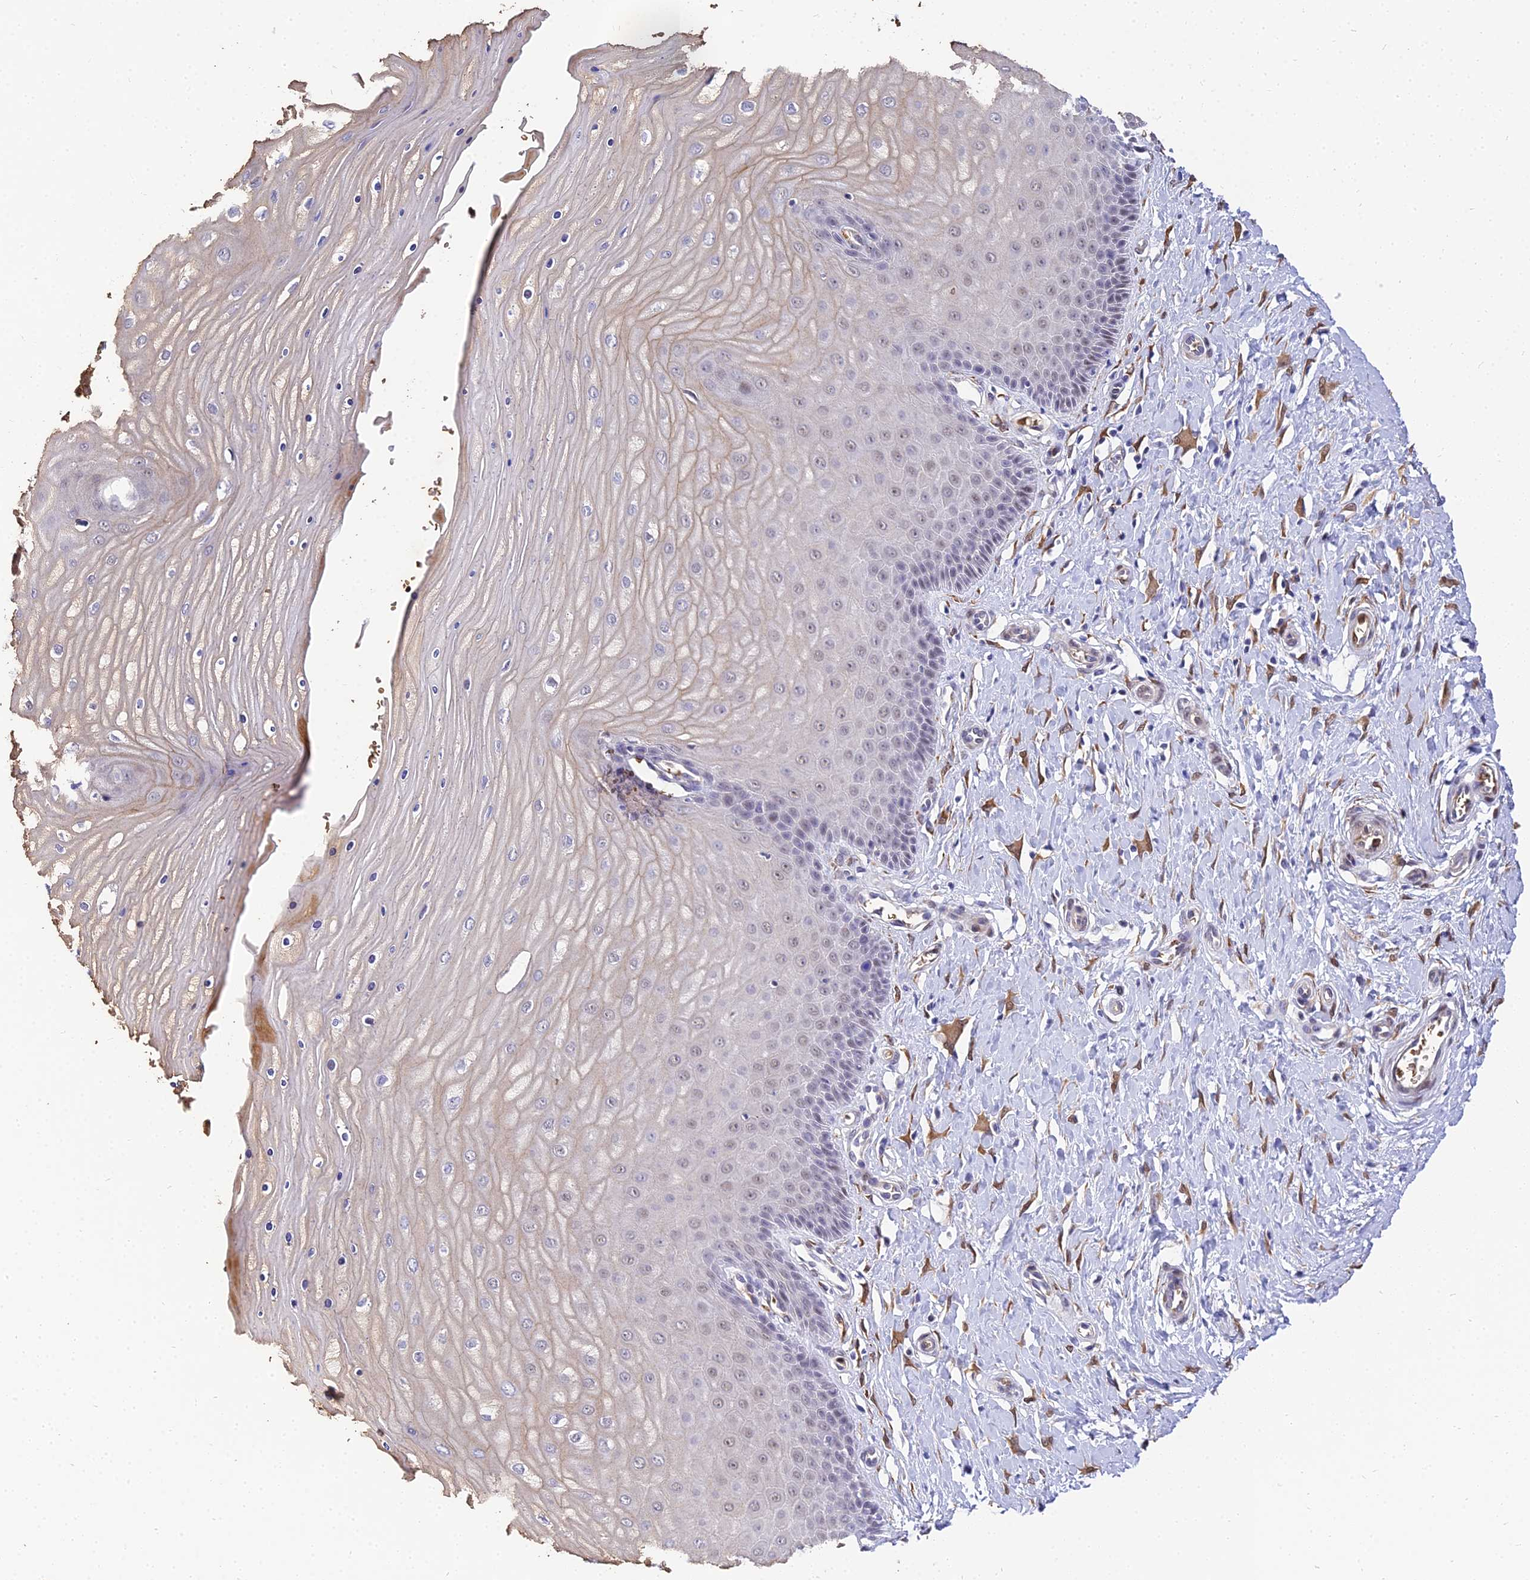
{"staining": {"intensity": "weak", "quantity": ">75%", "location": "cytoplasmic/membranous,nuclear"}, "tissue": "cervix", "cell_type": "Squamous epithelial cells", "image_type": "normal", "snomed": [{"axis": "morphology", "description": "Normal tissue, NOS"}, {"axis": "topography", "description": "Cervix"}], "caption": "Cervix was stained to show a protein in brown. There is low levels of weak cytoplasmic/membranous,nuclear staining in about >75% of squamous epithelial cells.", "gene": "BCL9", "patient": {"sex": "female", "age": 55}}